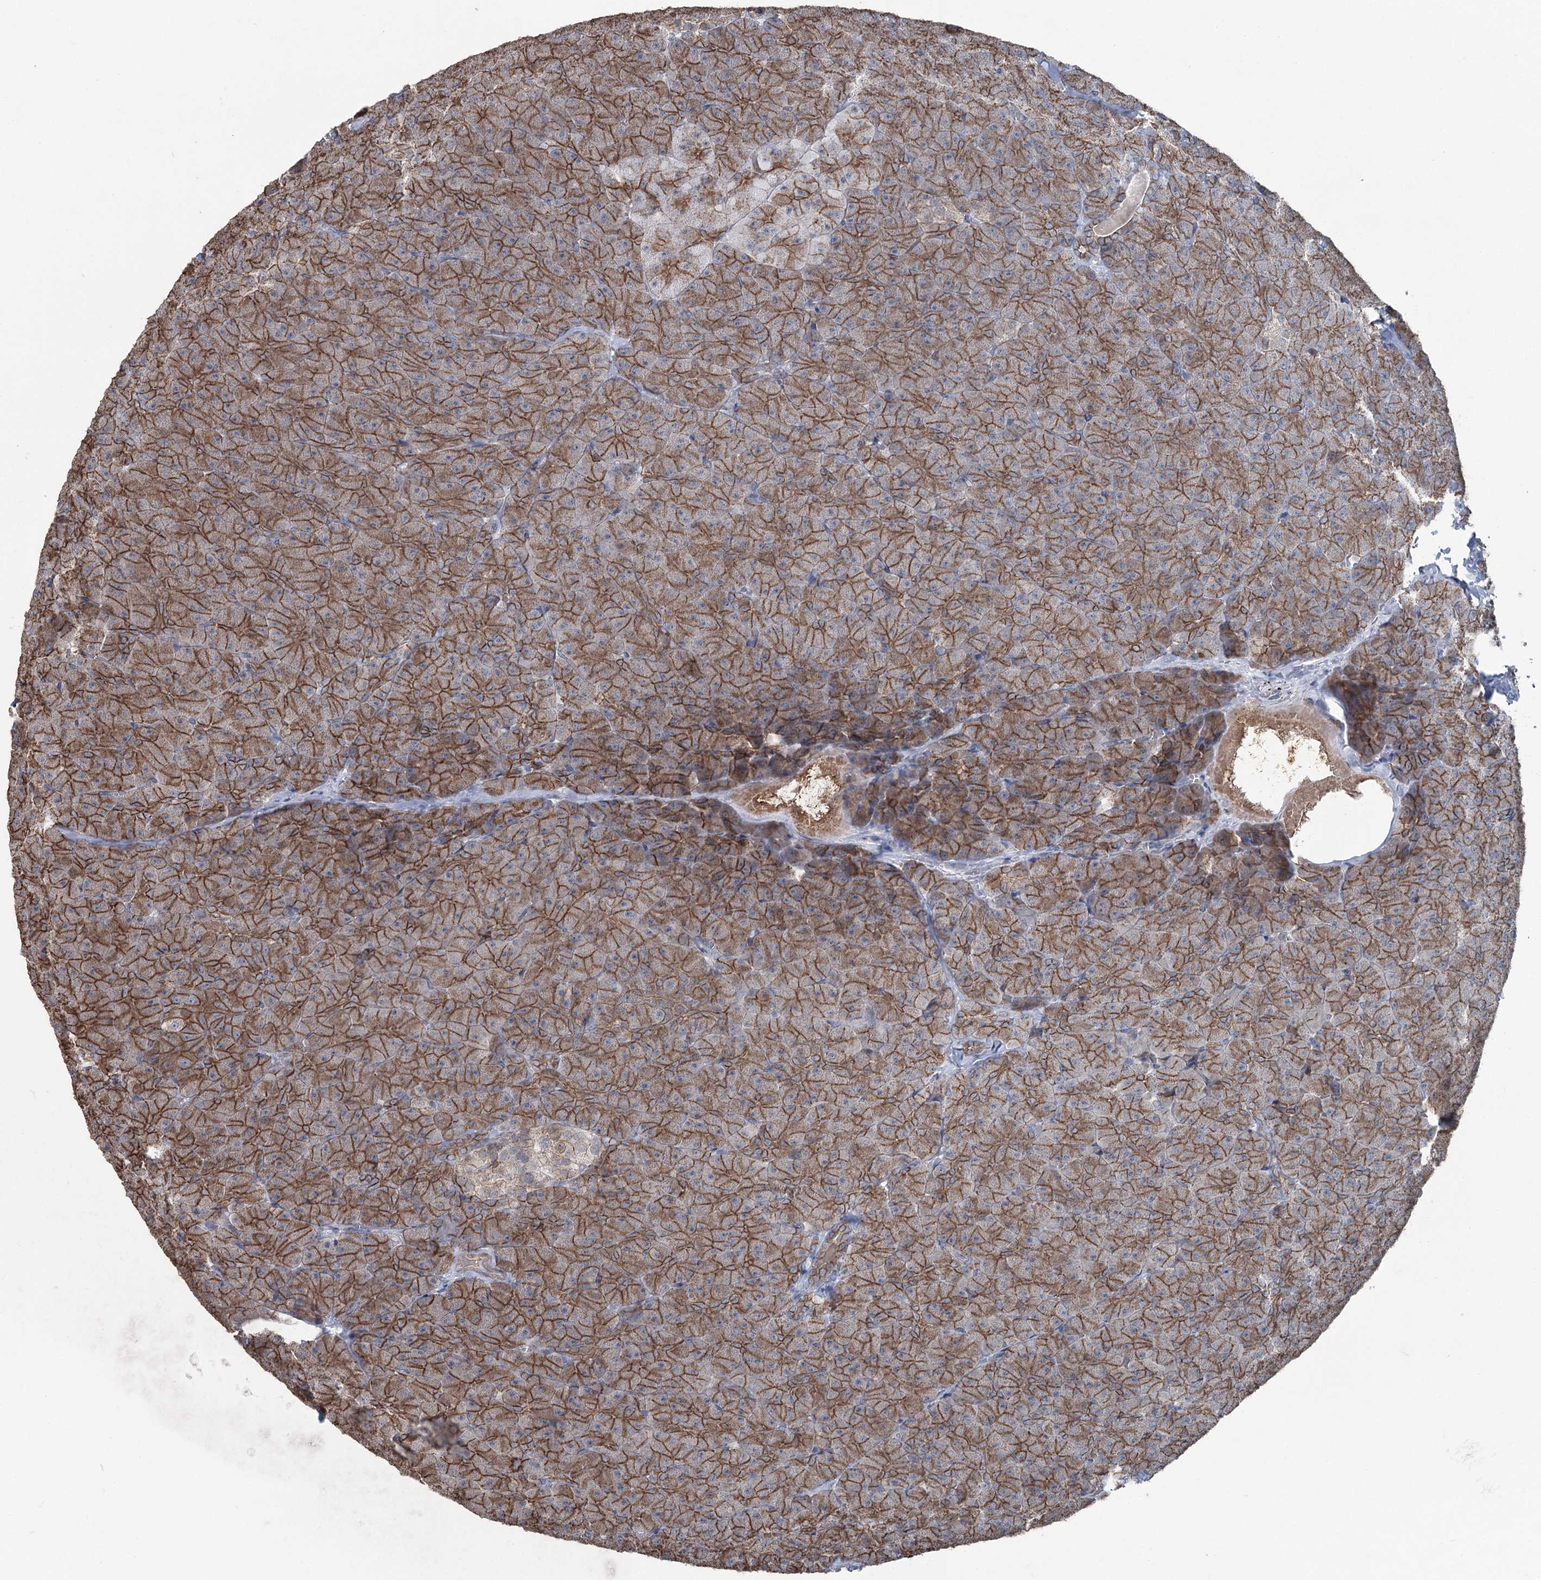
{"staining": {"intensity": "strong", "quantity": ">75%", "location": "cytoplasmic/membranous"}, "tissue": "pancreas", "cell_type": "Exocrine glandular cells", "image_type": "normal", "snomed": [{"axis": "morphology", "description": "Normal tissue, NOS"}, {"axis": "topography", "description": "Pancreas"}], "caption": "Exocrine glandular cells exhibit strong cytoplasmic/membranous positivity in approximately >75% of cells in unremarkable pancreas. The protein is stained brown, and the nuclei are stained in blue (DAB IHC with brightfield microscopy, high magnification).", "gene": "FAM120B", "patient": {"sex": "male", "age": 36}}